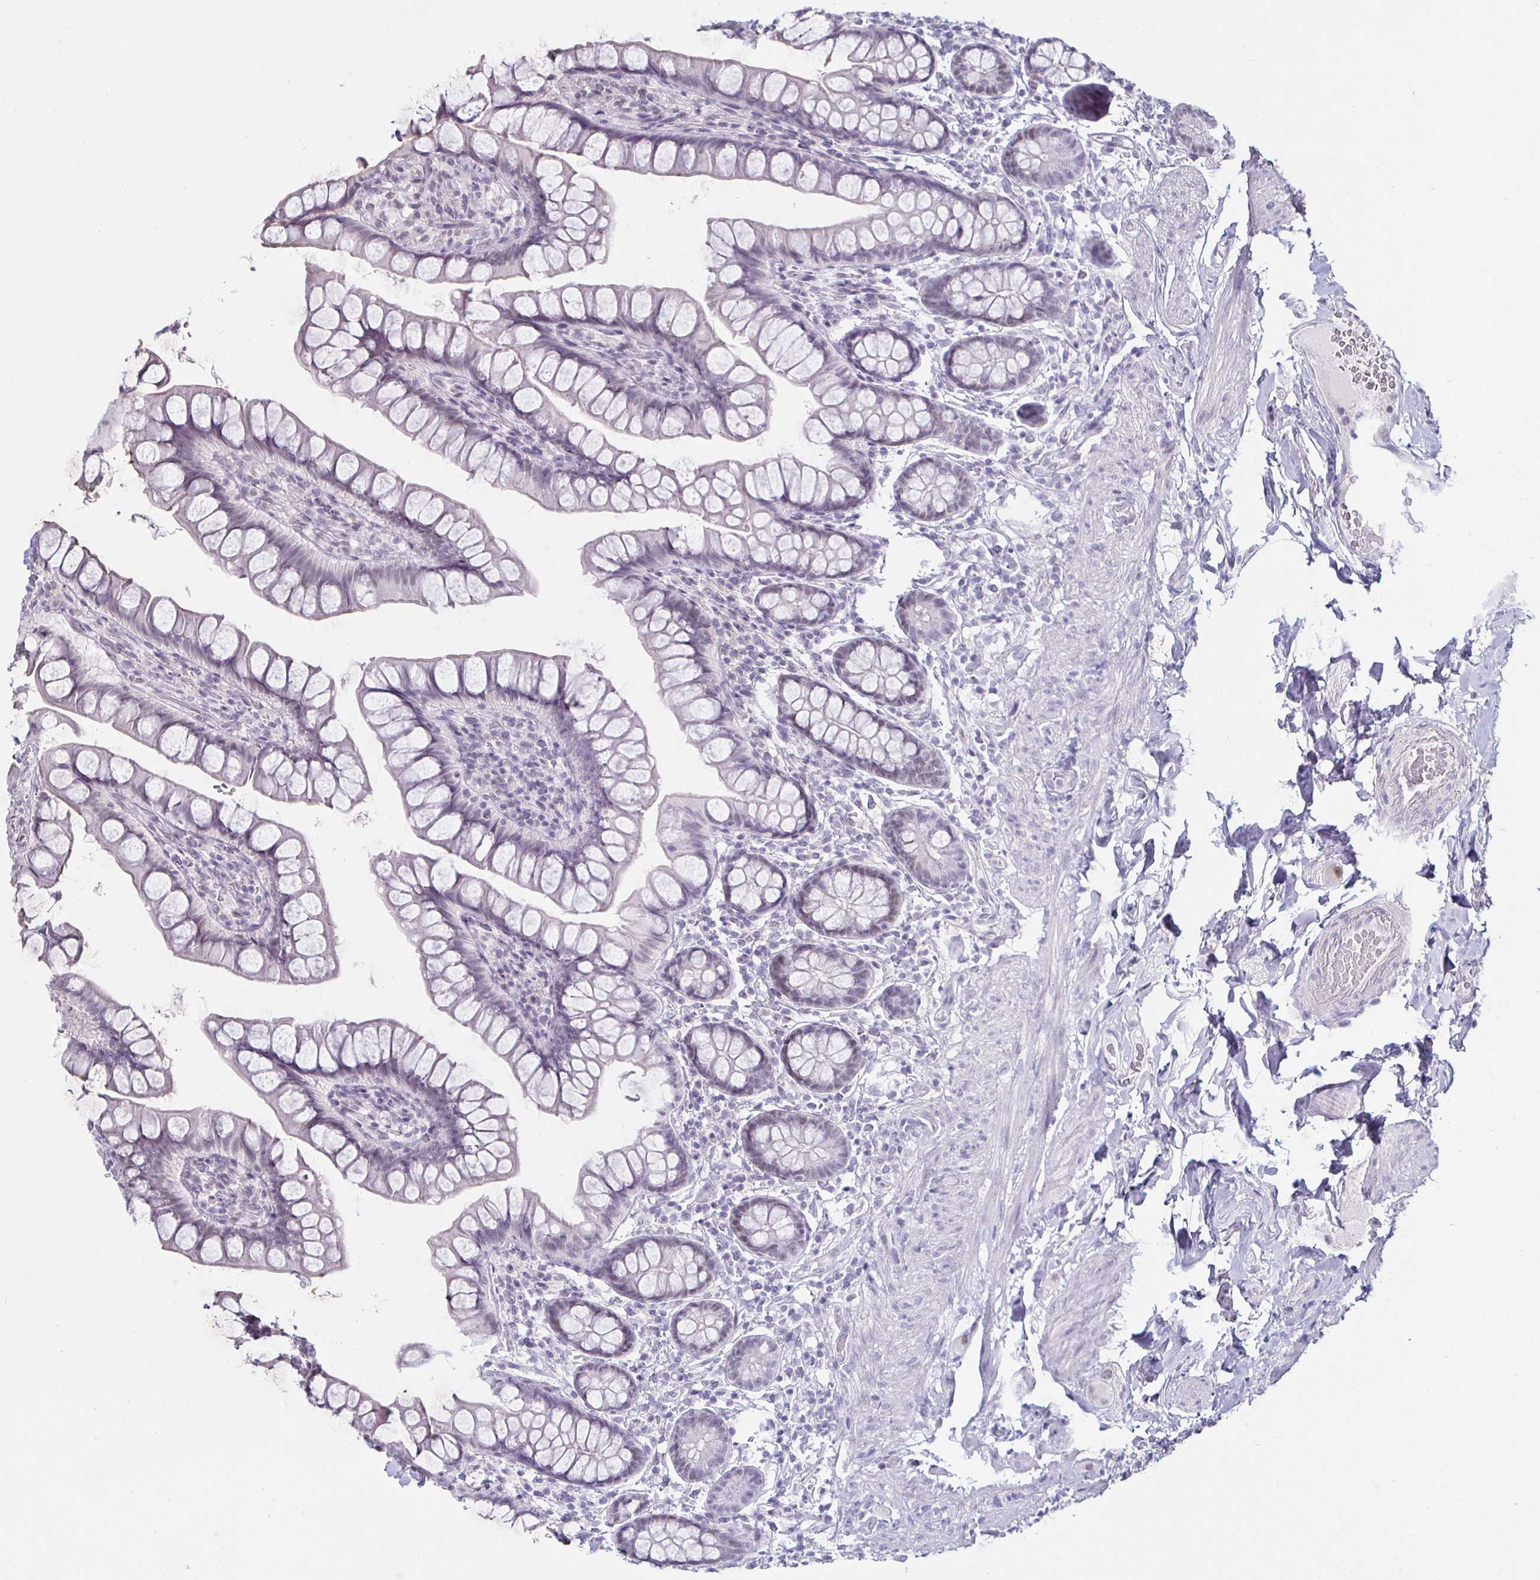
{"staining": {"intensity": "weak", "quantity": "25%-75%", "location": "nuclear"}, "tissue": "small intestine", "cell_type": "Glandular cells", "image_type": "normal", "snomed": [{"axis": "morphology", "description": "Normal tissue, NOS"}, {"axis": "topography", "description": "Small intestine"}], "caption": "A histopathology image of human small intestine stained for a protein demonstrates weak nuclear brown staining in glandular cells. (Stains: DAB (3,3'-diaminobenzidine) in brown, nuclei in blue, Microscopy: brightfield microscopy at high magnification).", "gene": "MLH1", "patient": {"sex": "male", "age": 70}}